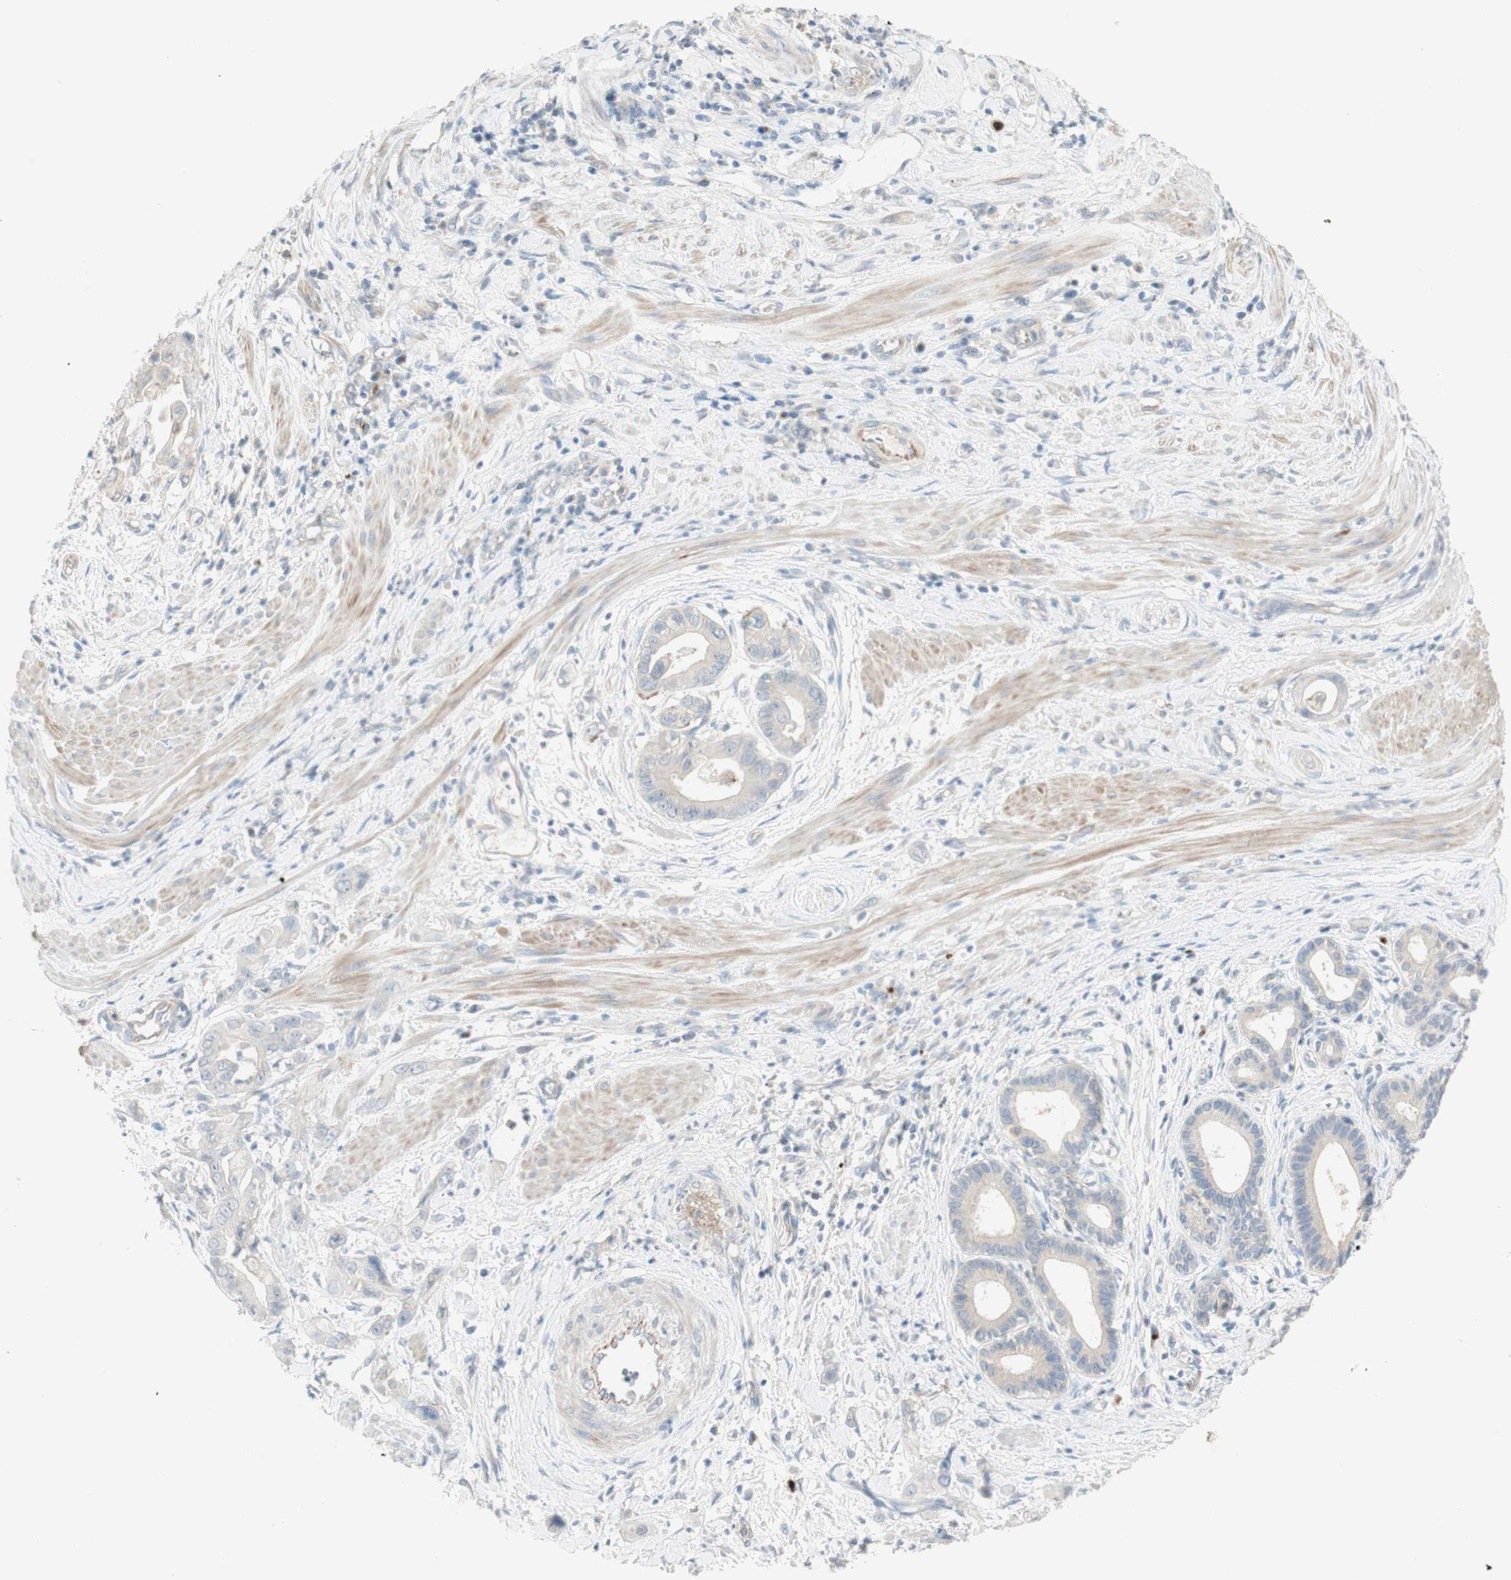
{"staining": {"intensity": "negative", "quantity": "none", "location": "none"}, "tissue": "pancreatic cancer", "cell_type": "Tumor cells", "image_type": "cancer", "snomed": [{"axis": "morphology", "description": "Adenocarcinoma, NOS"}, {"axis": "topography", "description": "Pancreas"}], "caption": "Immunohistochemical staining of adenocarcinoma (pancreatic) reveals no significant staining in tumor cells. (DAB immunohistochemistry with hematoxylin counter stain).", "gene": "MANEA", "patient": {"sex": "female", "age": 75}}